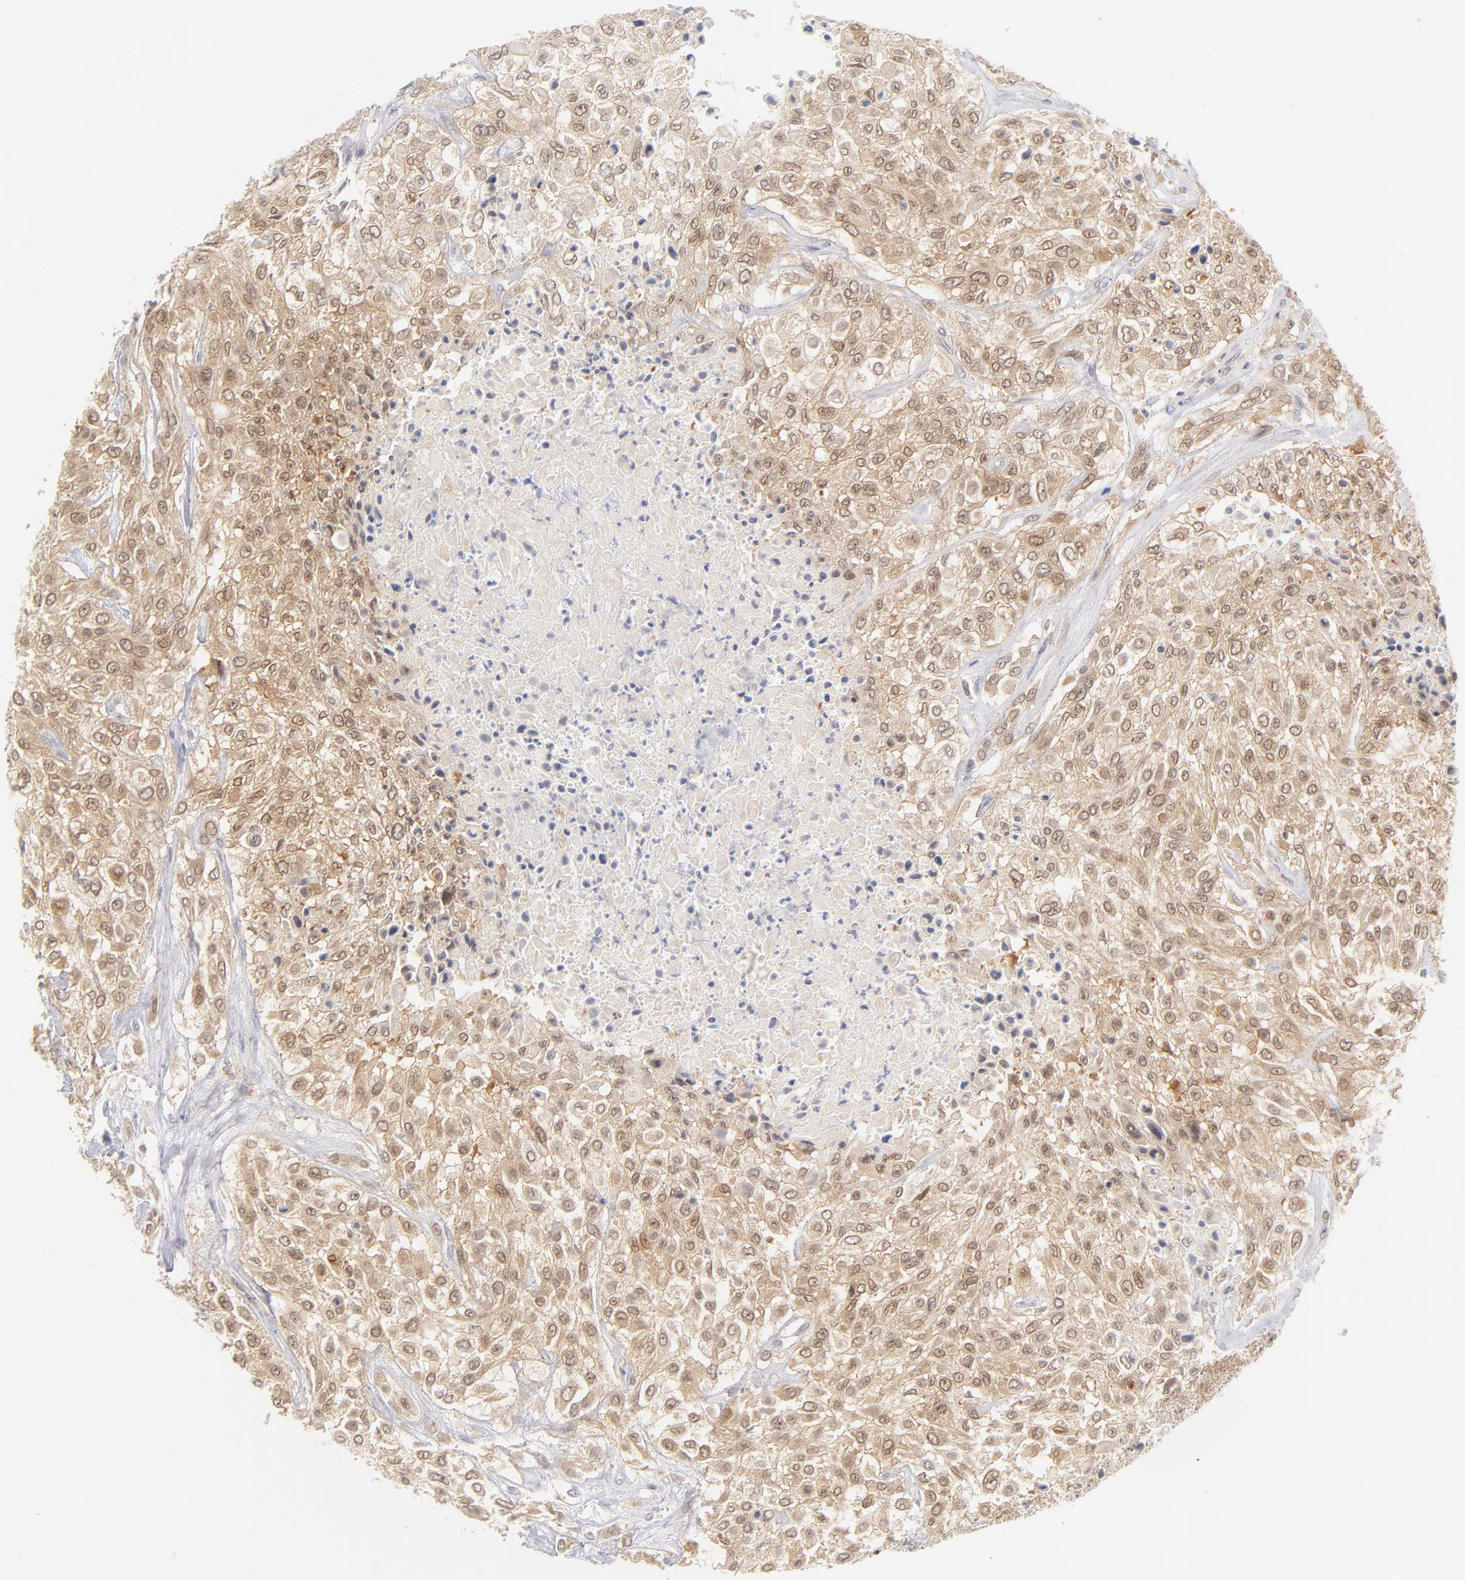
{"staining": {"intensity": "weak", "quantity": ">75%", "location": "cytoplasmic/membranous,nuclear"}, "tissue": "urothelial cancer", "cell_type": "Tumor cells", "image_type": "cancer", "snomed": [{"axis": "morphology", "description": "Urothelial carcinoma, High grade"}, {"axis": "topography", "description": "Urinary bladder"}], "caption": "Brown immunohistochemical staining in human urothelial cancer shows weak cytoplasmic/membranous and nuclear expression in about >75% of tumor cells.", "gene": "CASP6", "patient": {"sex": "male", "age": 57}}